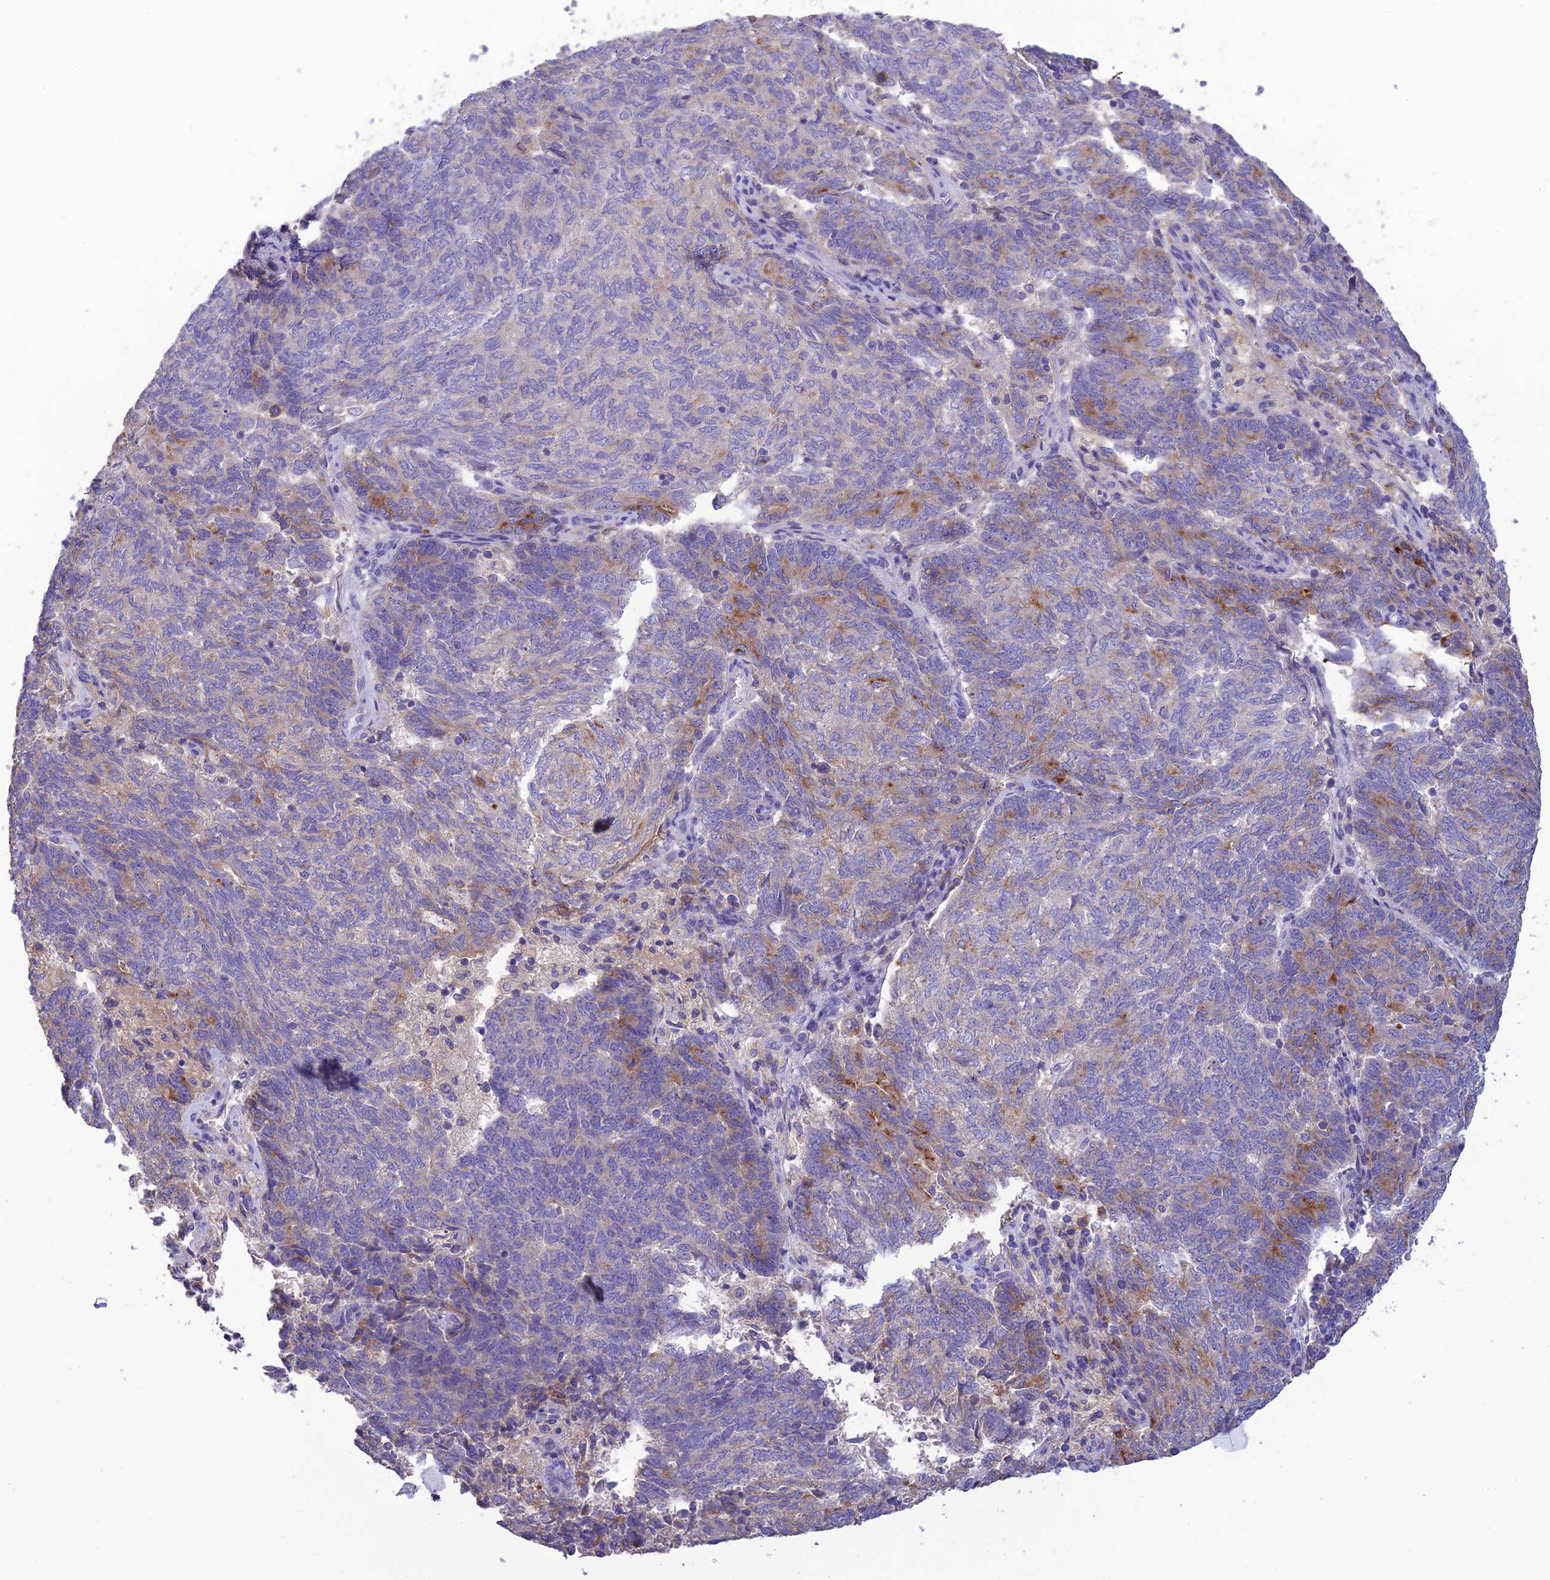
{"staining": {"intensity": "moderate", "quantity": "<25%", "location": "cytoplasmic/membranous"}, "tissue": "endometrial cancer", "cell_type": "Tumor cells", "image_type": "cancer", "snomed": [{"axis": "morphology", "description": "Adenocarcinoma, NOS"}, {"axis": "topography", "description": "Endometrium"}], "caption": "Endometrial cancer was stained to show a protein in brown. There is low levels of moderate cytoplasmic/membranous positivity in approximately <25% of tumor cells.", "gene": "SFT2D2", "patient": {"sex": "female", "age": 80}}